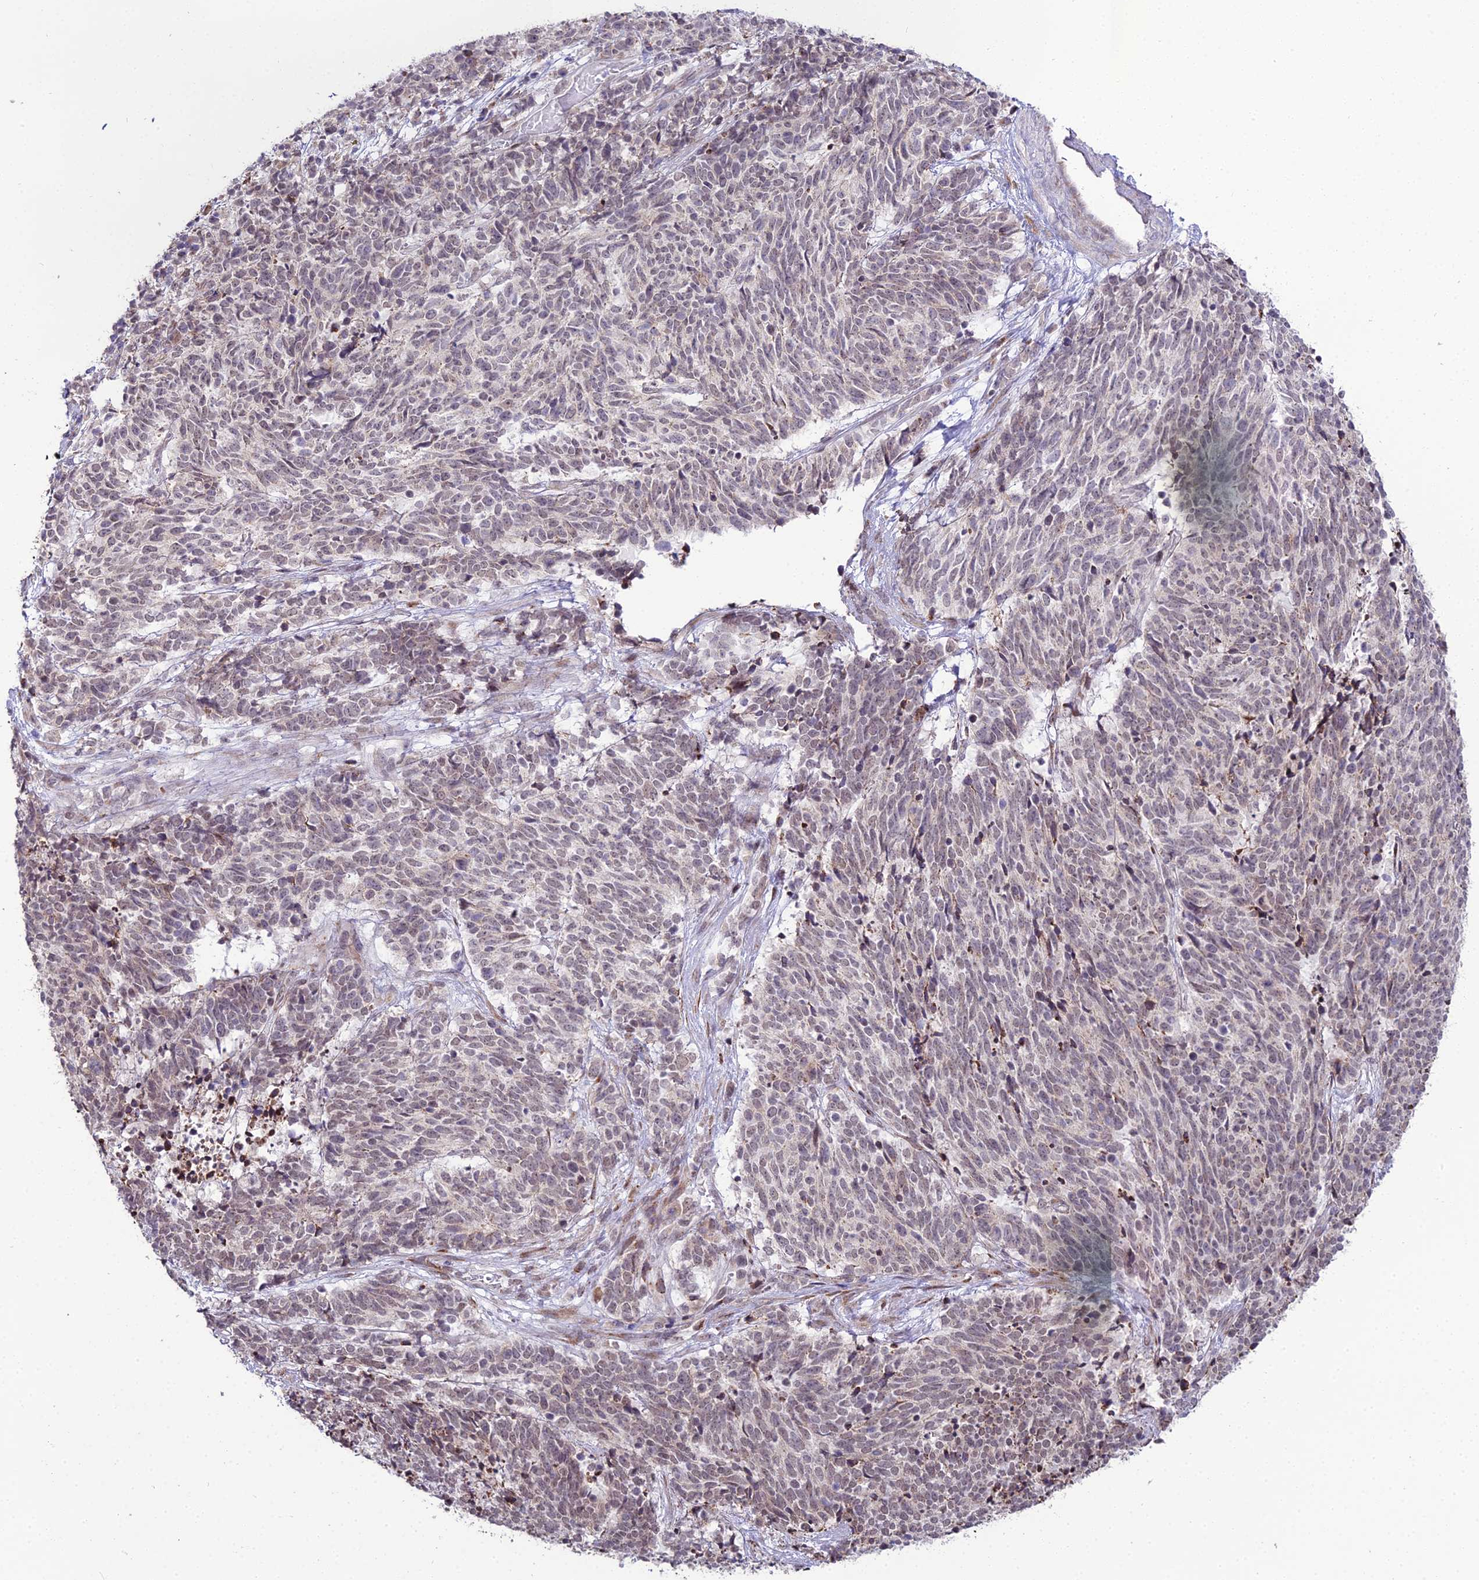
{"staining": {"intensity": "negative", "quantity": "none", "location": "none"}, "tissue": "cervical cancer", "cell_type": "Tumor cells", "image_type": "cancer", "snomed": [{"axis": "morphology", "description": "Squamous cell carcinoma, NOS"}, {"axis": "topography", "description": "Cervix"}], "caption": "Tumor cells are negative for brown protein staining in squamous cell carcinoma (cervical).", "gene": "TROAP", "patient": {"sex": "female", "age": 29}}